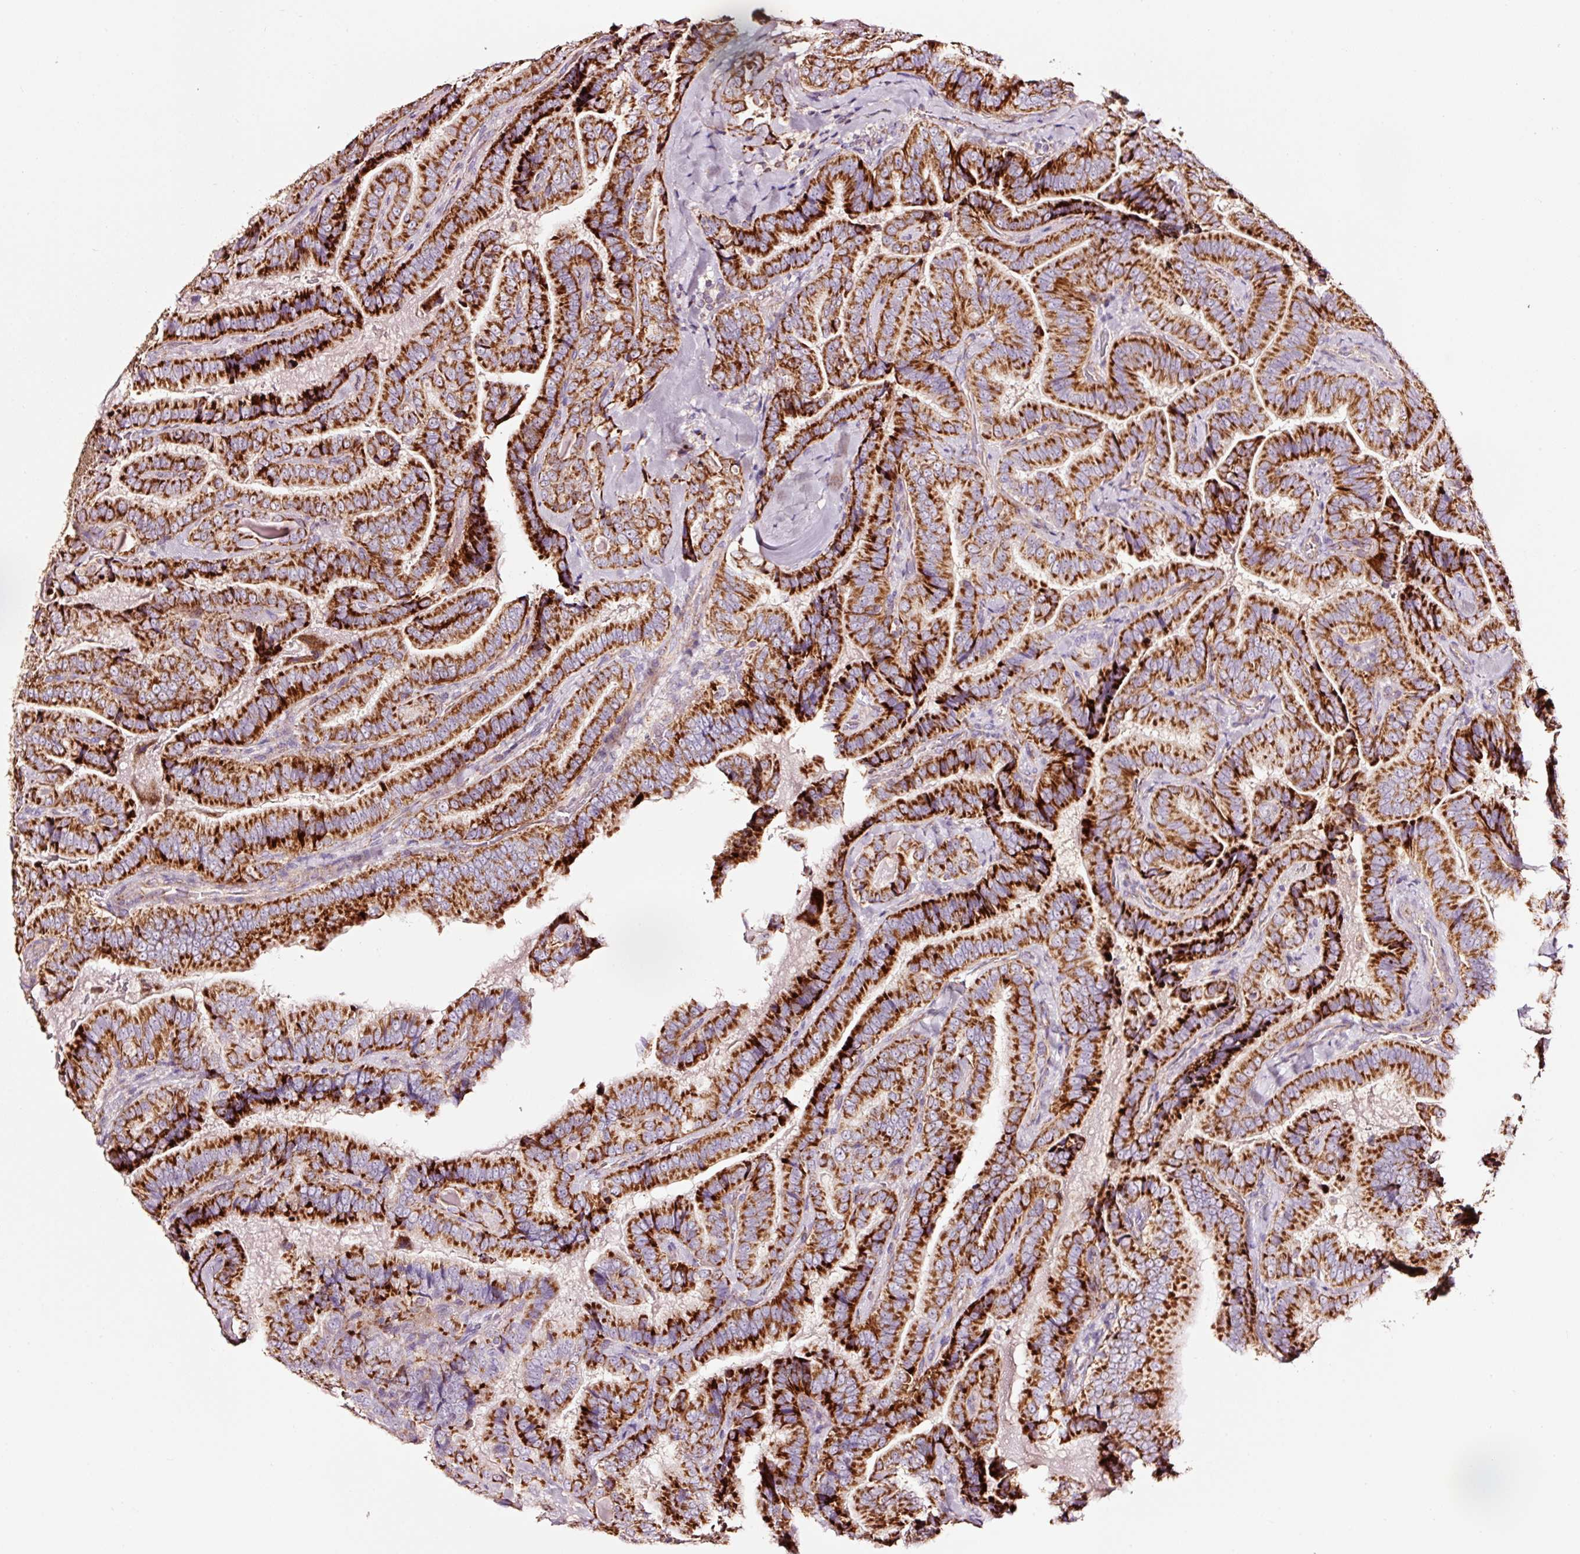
{"staining": {"intensity": "strong", "quantity": ">75%", "location": "cytoplasmic/membranous"}, "tissue": "thyroid cancer", "cell_type": "Tumor cells", "image_type": "cancer", "snomed": [{"axis": "morphology", "description": "Papillary adenocarcinoma, NOS"}, {"axis": "topography", "description": "Thyroid gland"}], "caption": "An image of human thyroid papillary adenocarcinoma stained for a protein displays strong cytoplasmic/membranous brown staining in tumor cells.", "gene": "TPM1", "patient": {"sex": "male", "age": 61}}